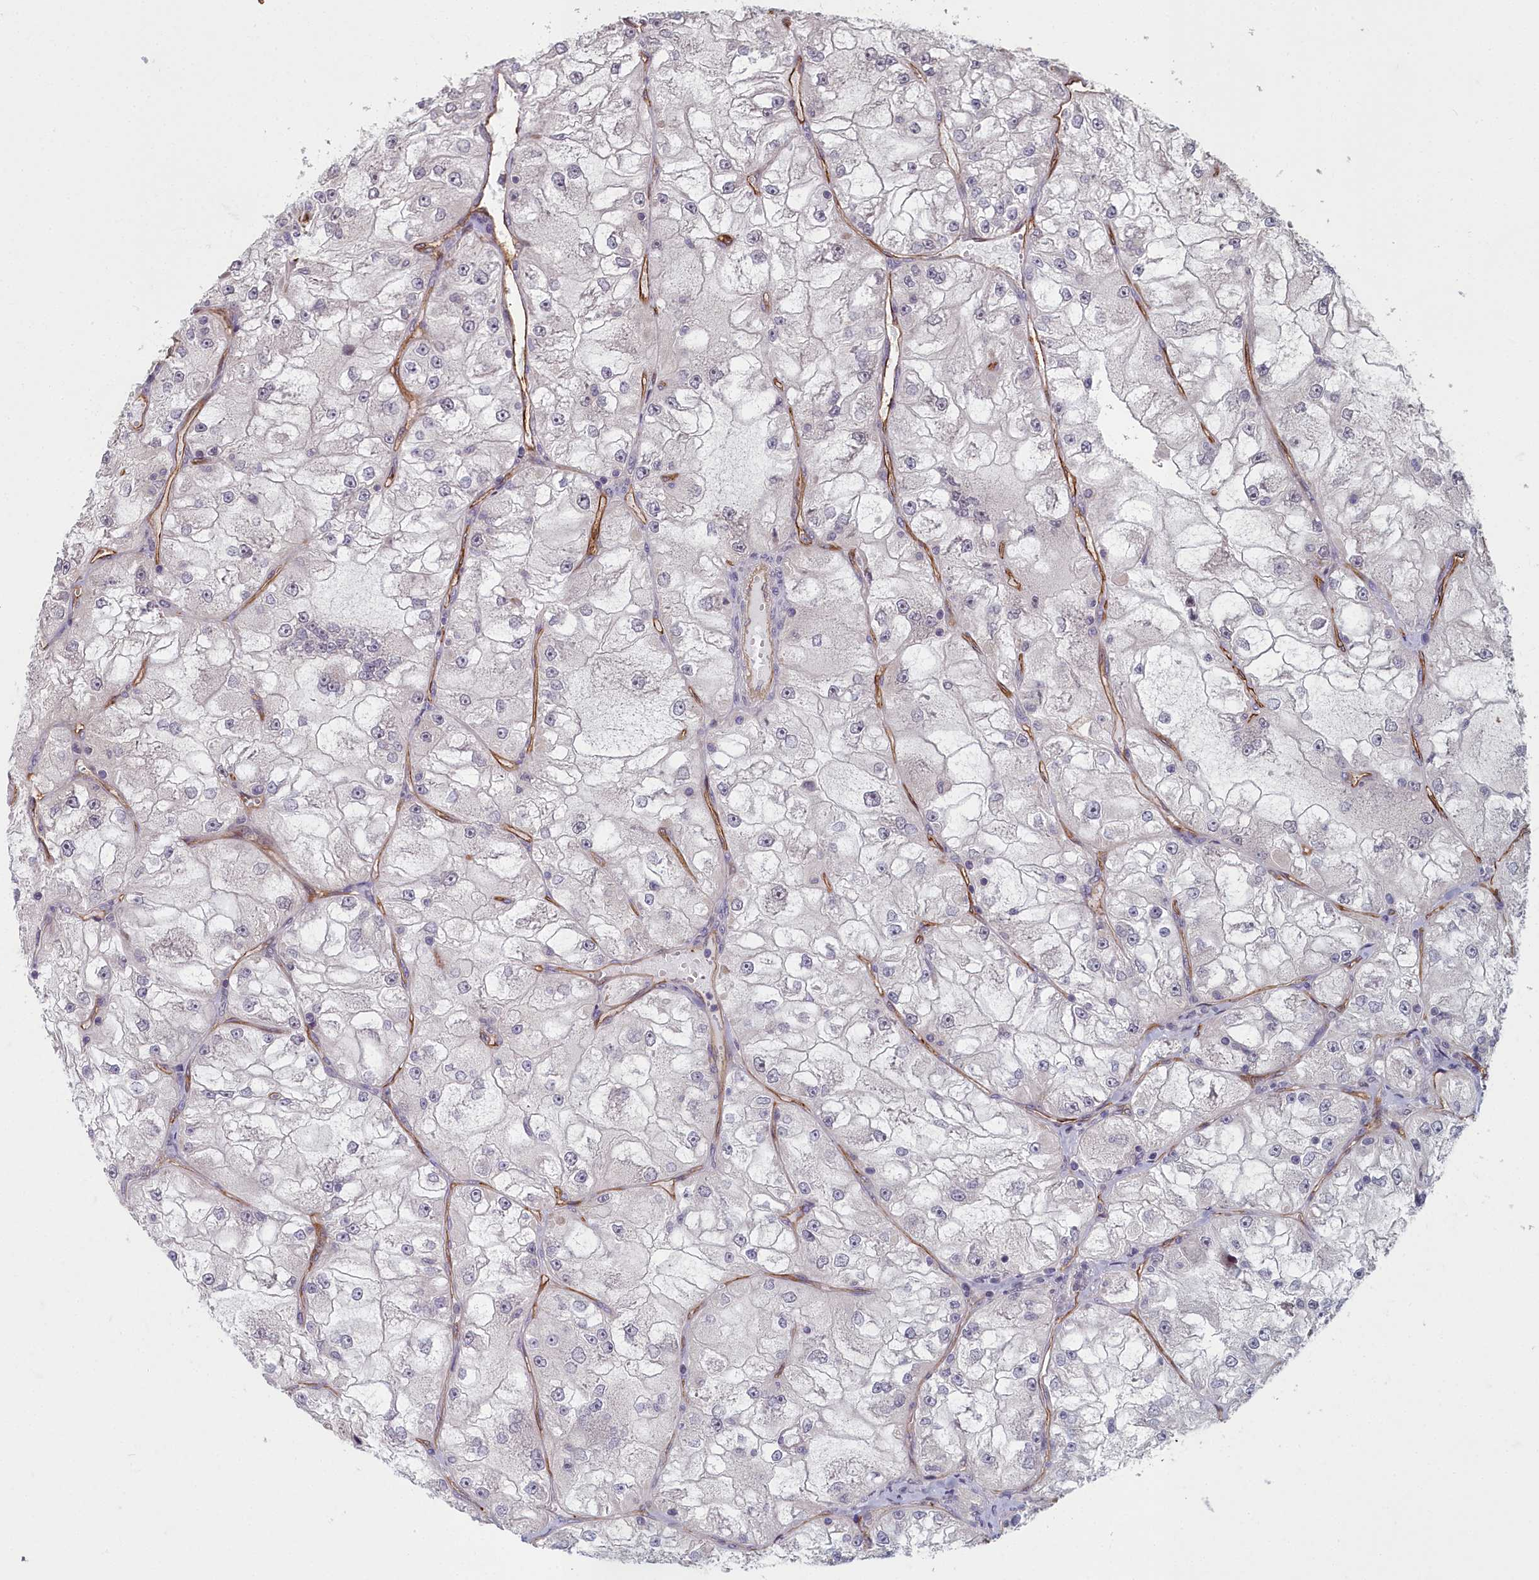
{"staining": {"intensity": "negative", "quantity": "none", "location": "none"}, "tissue": "renal cancer", "cell_type": "Tumor cells", "image_type": "cancer", "snomed": [{"axis": "morphology", "description": "Adenocarcinoma, NOS"}, {"axis": "topography", "description": "Kidney"}], "caption": "This is an immunohistochemistry image of renal adenocarcinoma. There is no positivity in tumor cells.", "gene": "TSPYL4", "patient": {"sex": "female", "age": 72}}